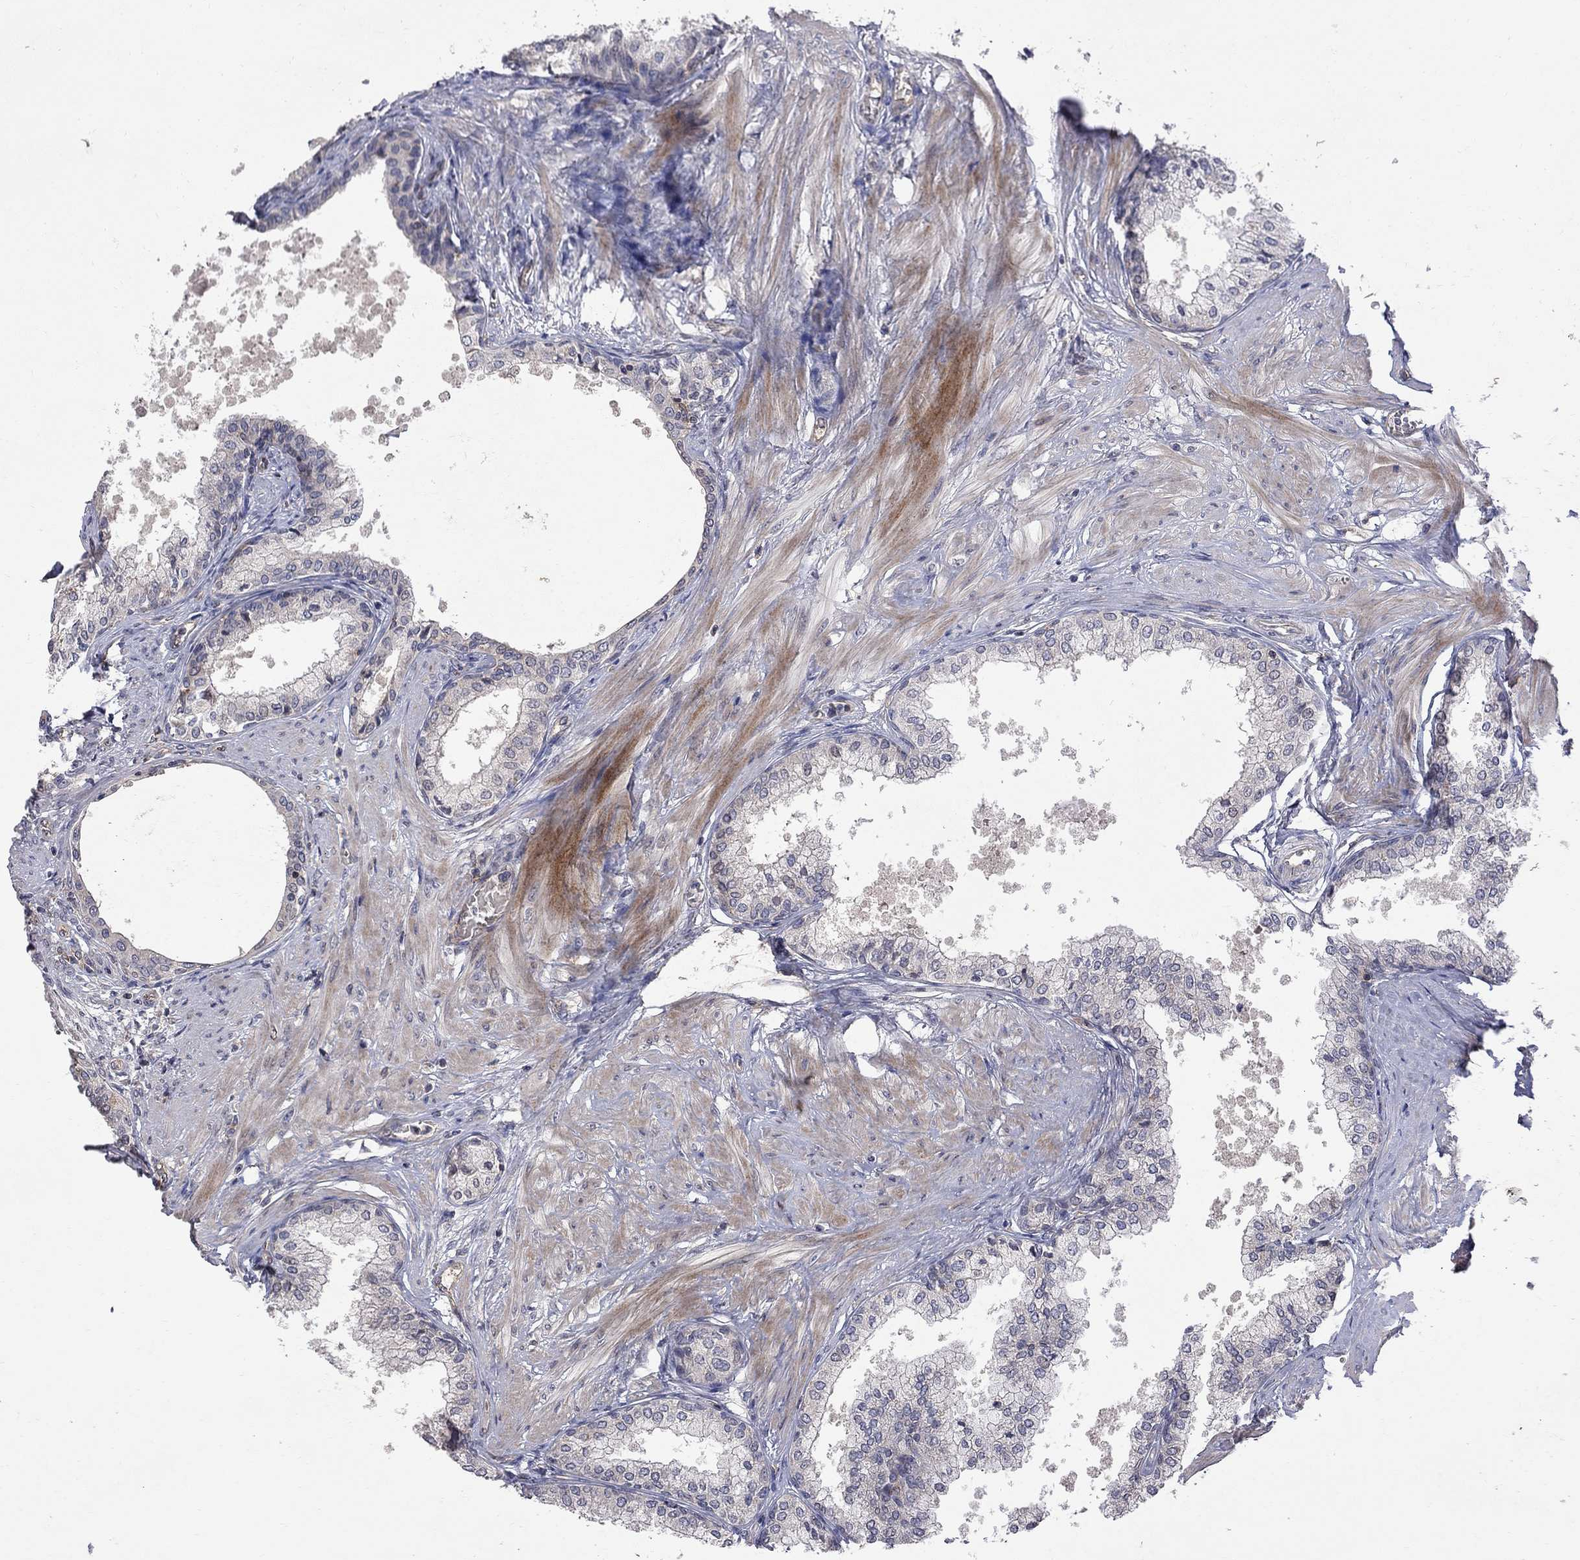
{"staining": {"intensity": "weak", "quantity": "<25%", "location": "cytoplasmic/membranous"}, "tissue": "prostate", "cell_type": "Glandular cells", "image_type": "normal", "snomed": [{"axis": "morphology", "description": "Normal tissue, NOS"}, {"axis": "topography", "description": "Prostate"}], "caption": "Glandular cells show no significant expression in normal prostate. Nuclei are stained in blue.", "gene": "ABI3", "patient": {"sex": "male", "age": 63}}